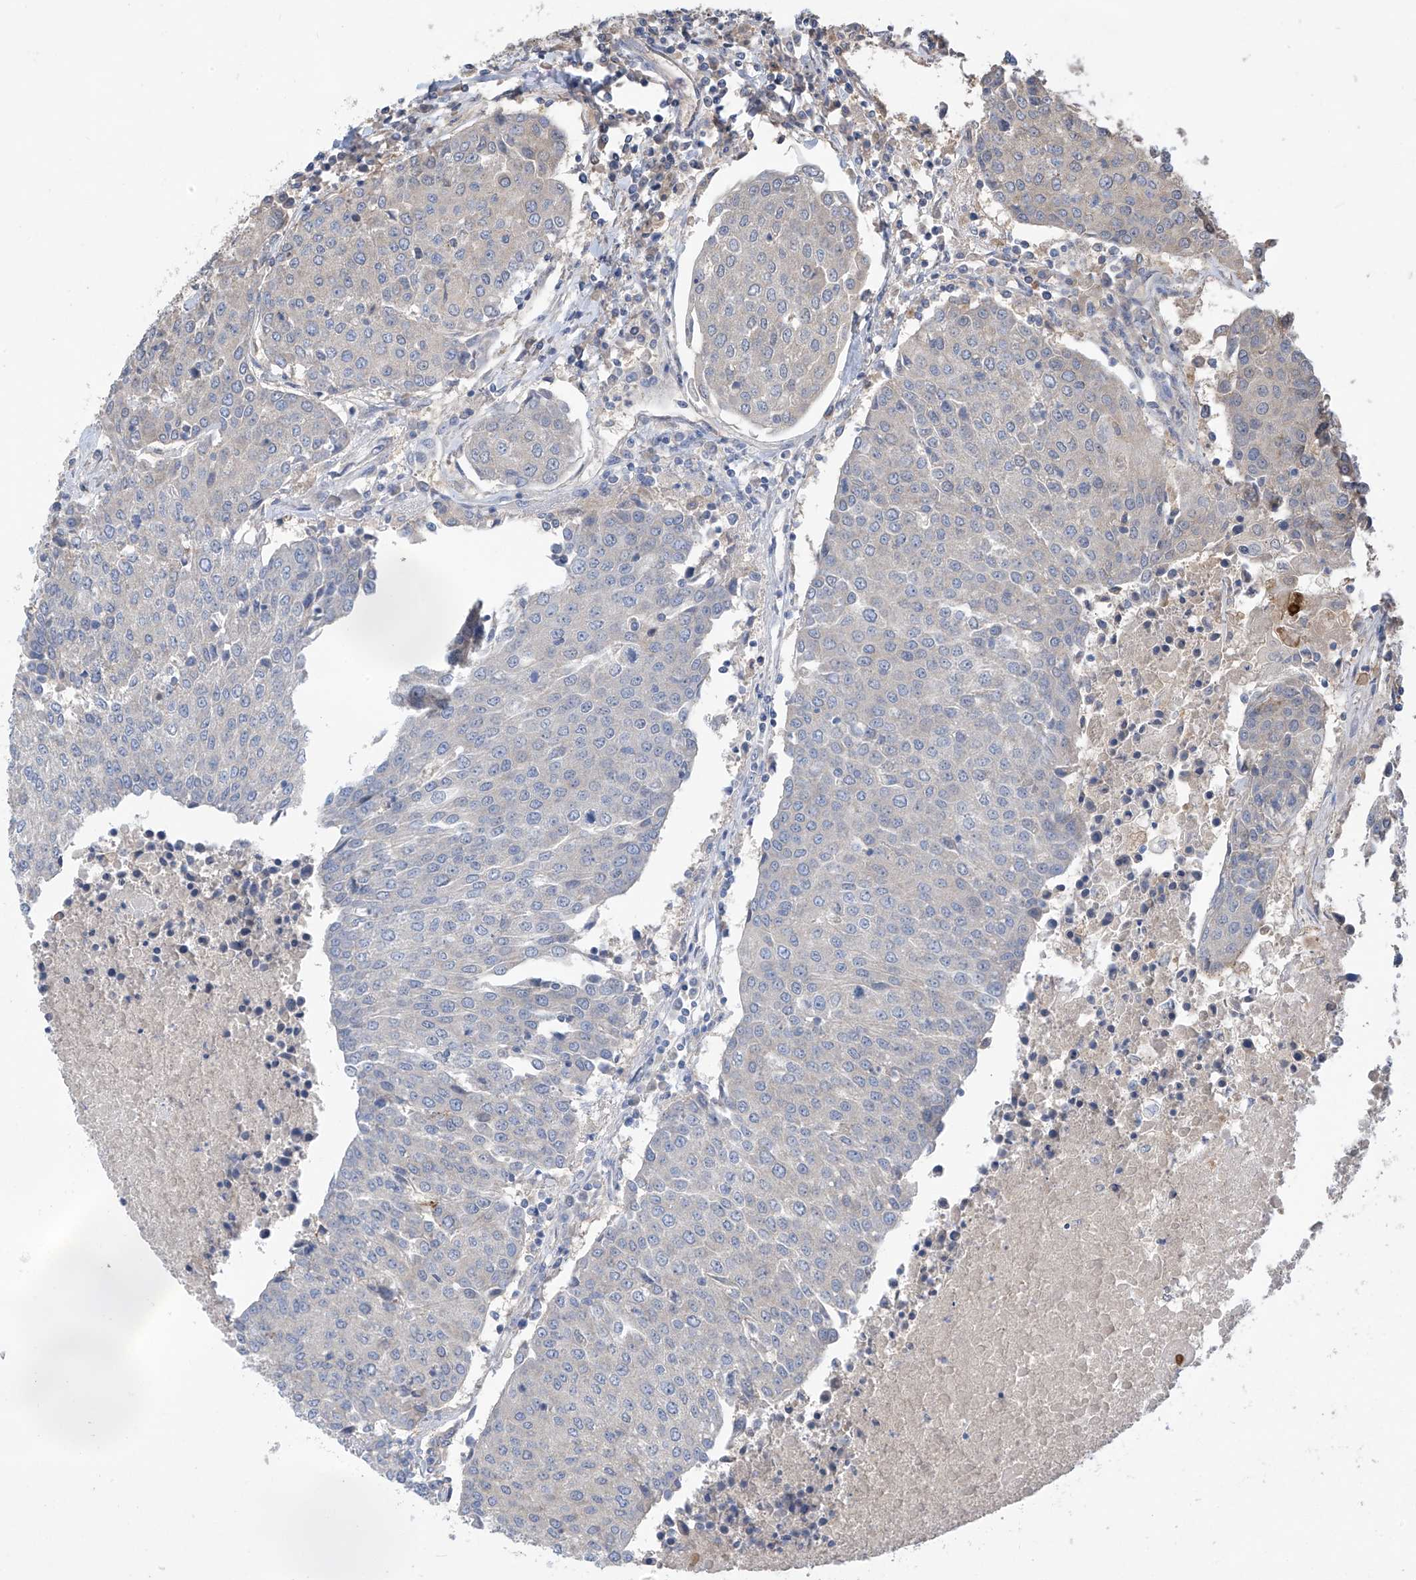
{"staining": {"intensity": "negative", "quantity": "none", "location": "none"}, "tissue": "urothelial cancer", "cell_type": "Tumor cells", "image_type": "cancer", "snomed": [{"axis": "morphology", "description": "Urothelial carcinoma, High grade"}, {"axis": "topography", "description": "Urinary bladder"}], "caption": "An IHC photomicrograph of urothelial cancer is shown. There is no staining in tumor cells of urothelial cancer. (DAB immunohistochemistry visualized using brightfield microscopy, high magnification).", "gene": "PHACTR4", "patient": {"sex": "female", "age": 85}}